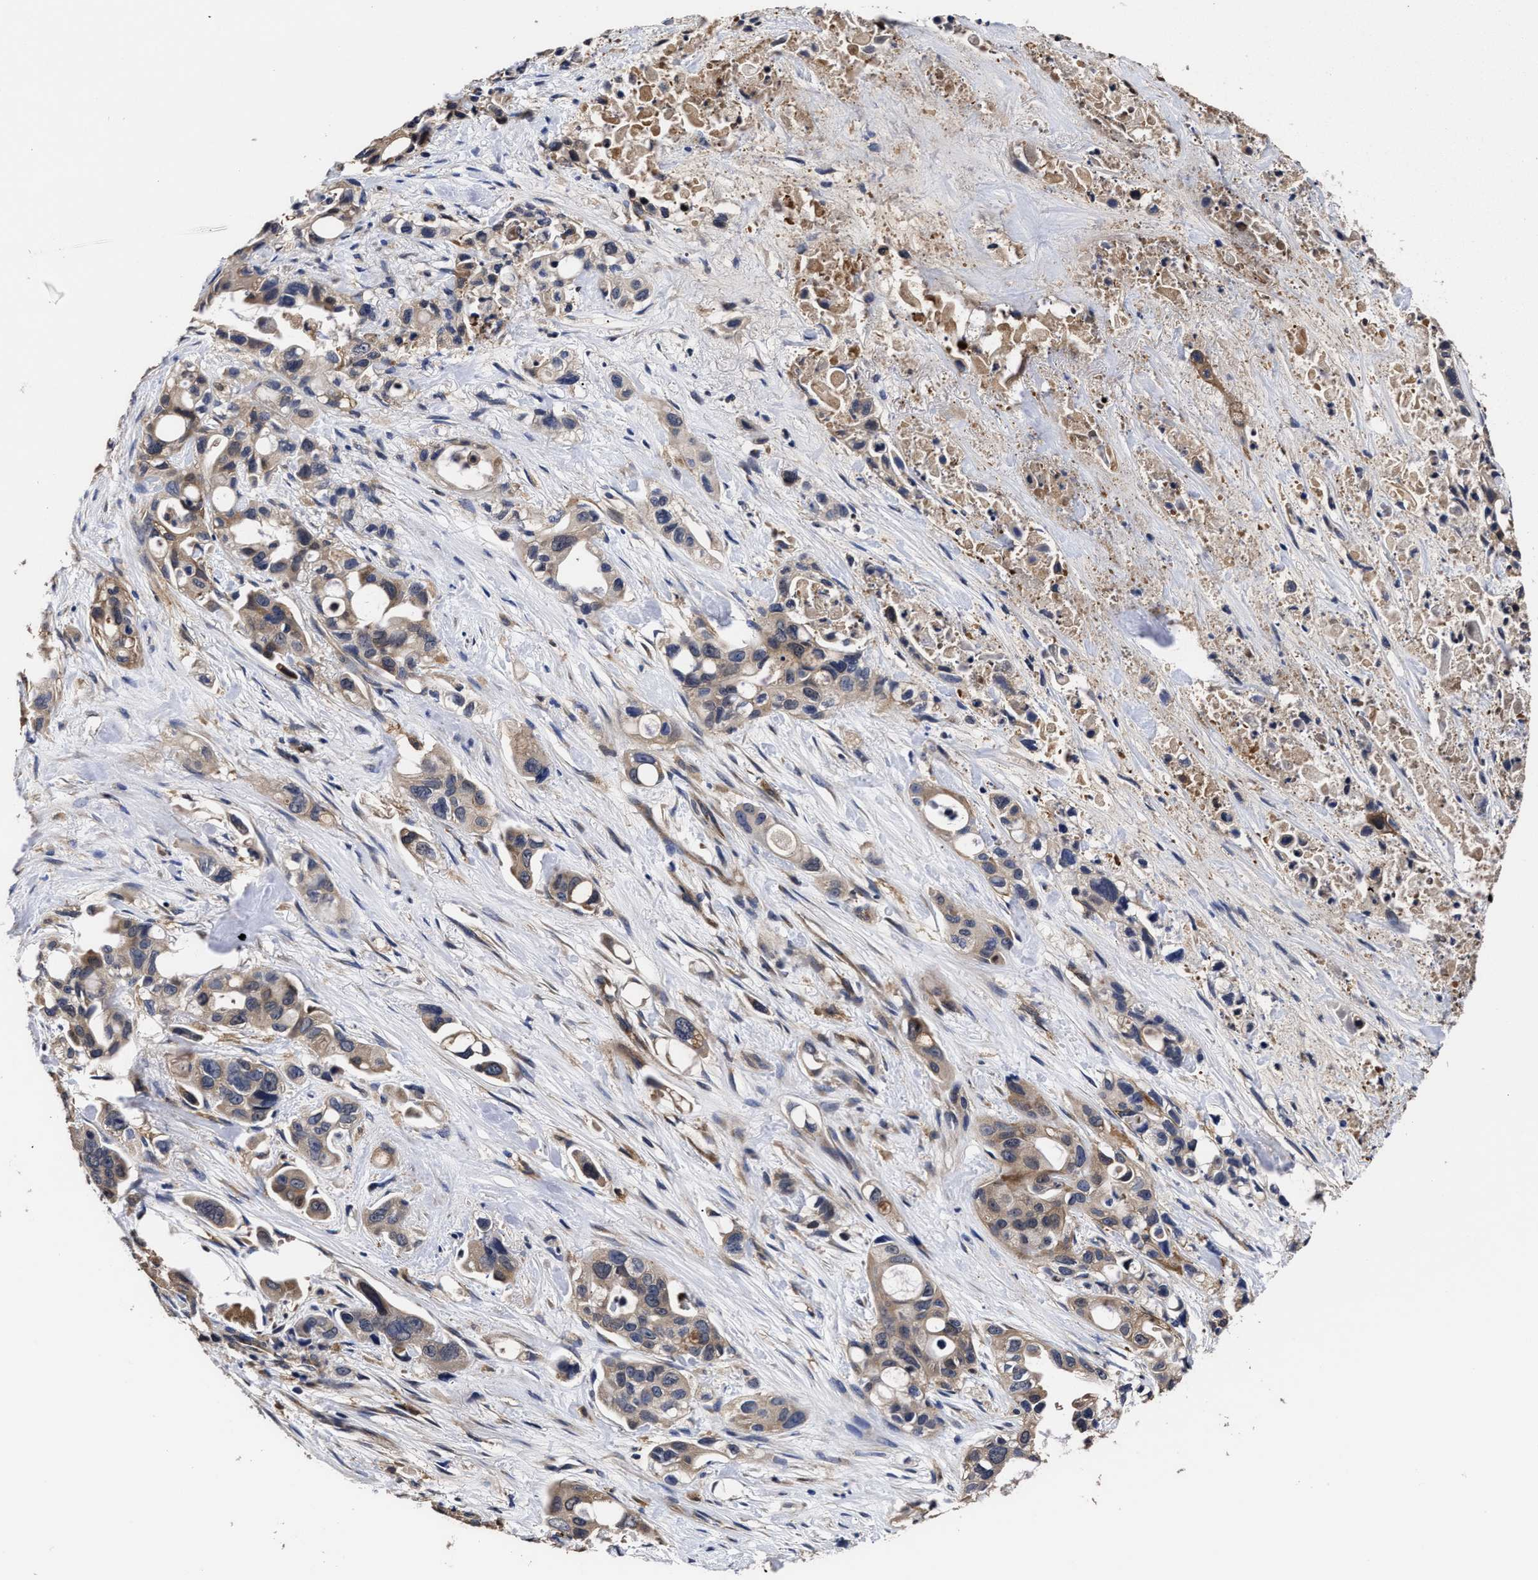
{"staining": {"intensity": "moderate", "quantity": "<25%", "location": "cytoplasmic/membranous"}, "tissue": "pancreatic cancer", "cell_type": "Tumor cells", "image_type": "cancer", "snomed": [{"axis": "morphology", "description": "Adenocarcinoma, NOS"}, {"axis": "topography", "description": "Pancreas"}], "caption": "Pancreatic adenocarcinoma stained for a protein demonstrates moderate cytoplasmic/membranous positivity in tumor cells. The staining is performed using DAB brown chromogen to label protein expression. The nuclei are counter-stained blue using hematoxylin.", "gene": "SOCS5", "patient": {"sex": "male", "age": 53}}